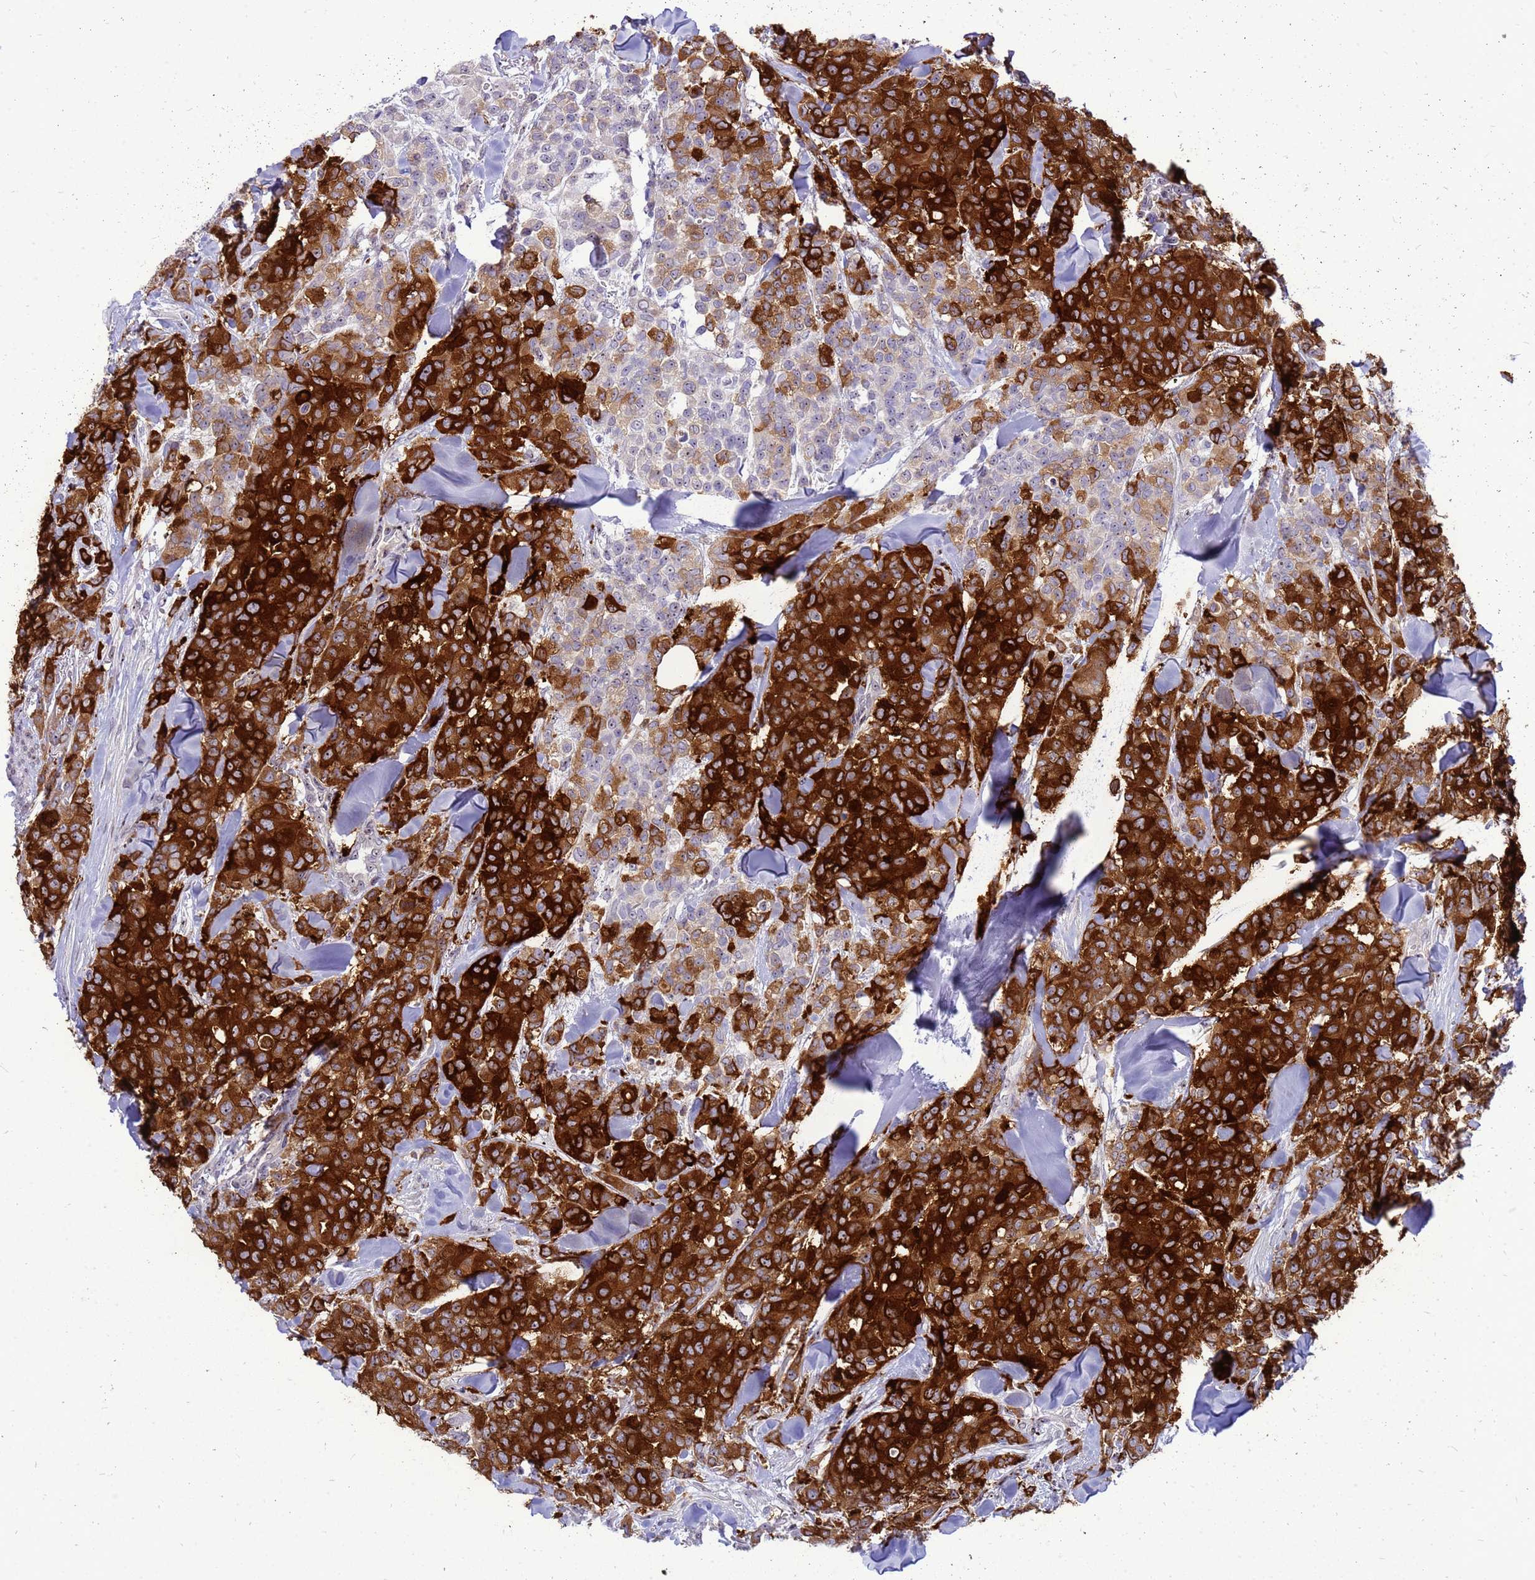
{"staining": {"intensity": "strong", "quantity": ">75%", "location": "cytoplasmic/membranous,nuclear"}, "tissue": "breast cancer", "cell_type": "Tumor cells", "image_type": "cancer", "snomed": [{"axis": "morphology", "description": "Lobular carcinoma"}, {"axis": "topography", "description": "Breast"}], "caption": "Protein staining exhibits strong cytoplasmic/membranous and nuclear expression in approximately >75% of tumor cells in lobular carcinoma (breast).", "gene": "RSPO1", "patient": {"sex": "female", "age": 91}}